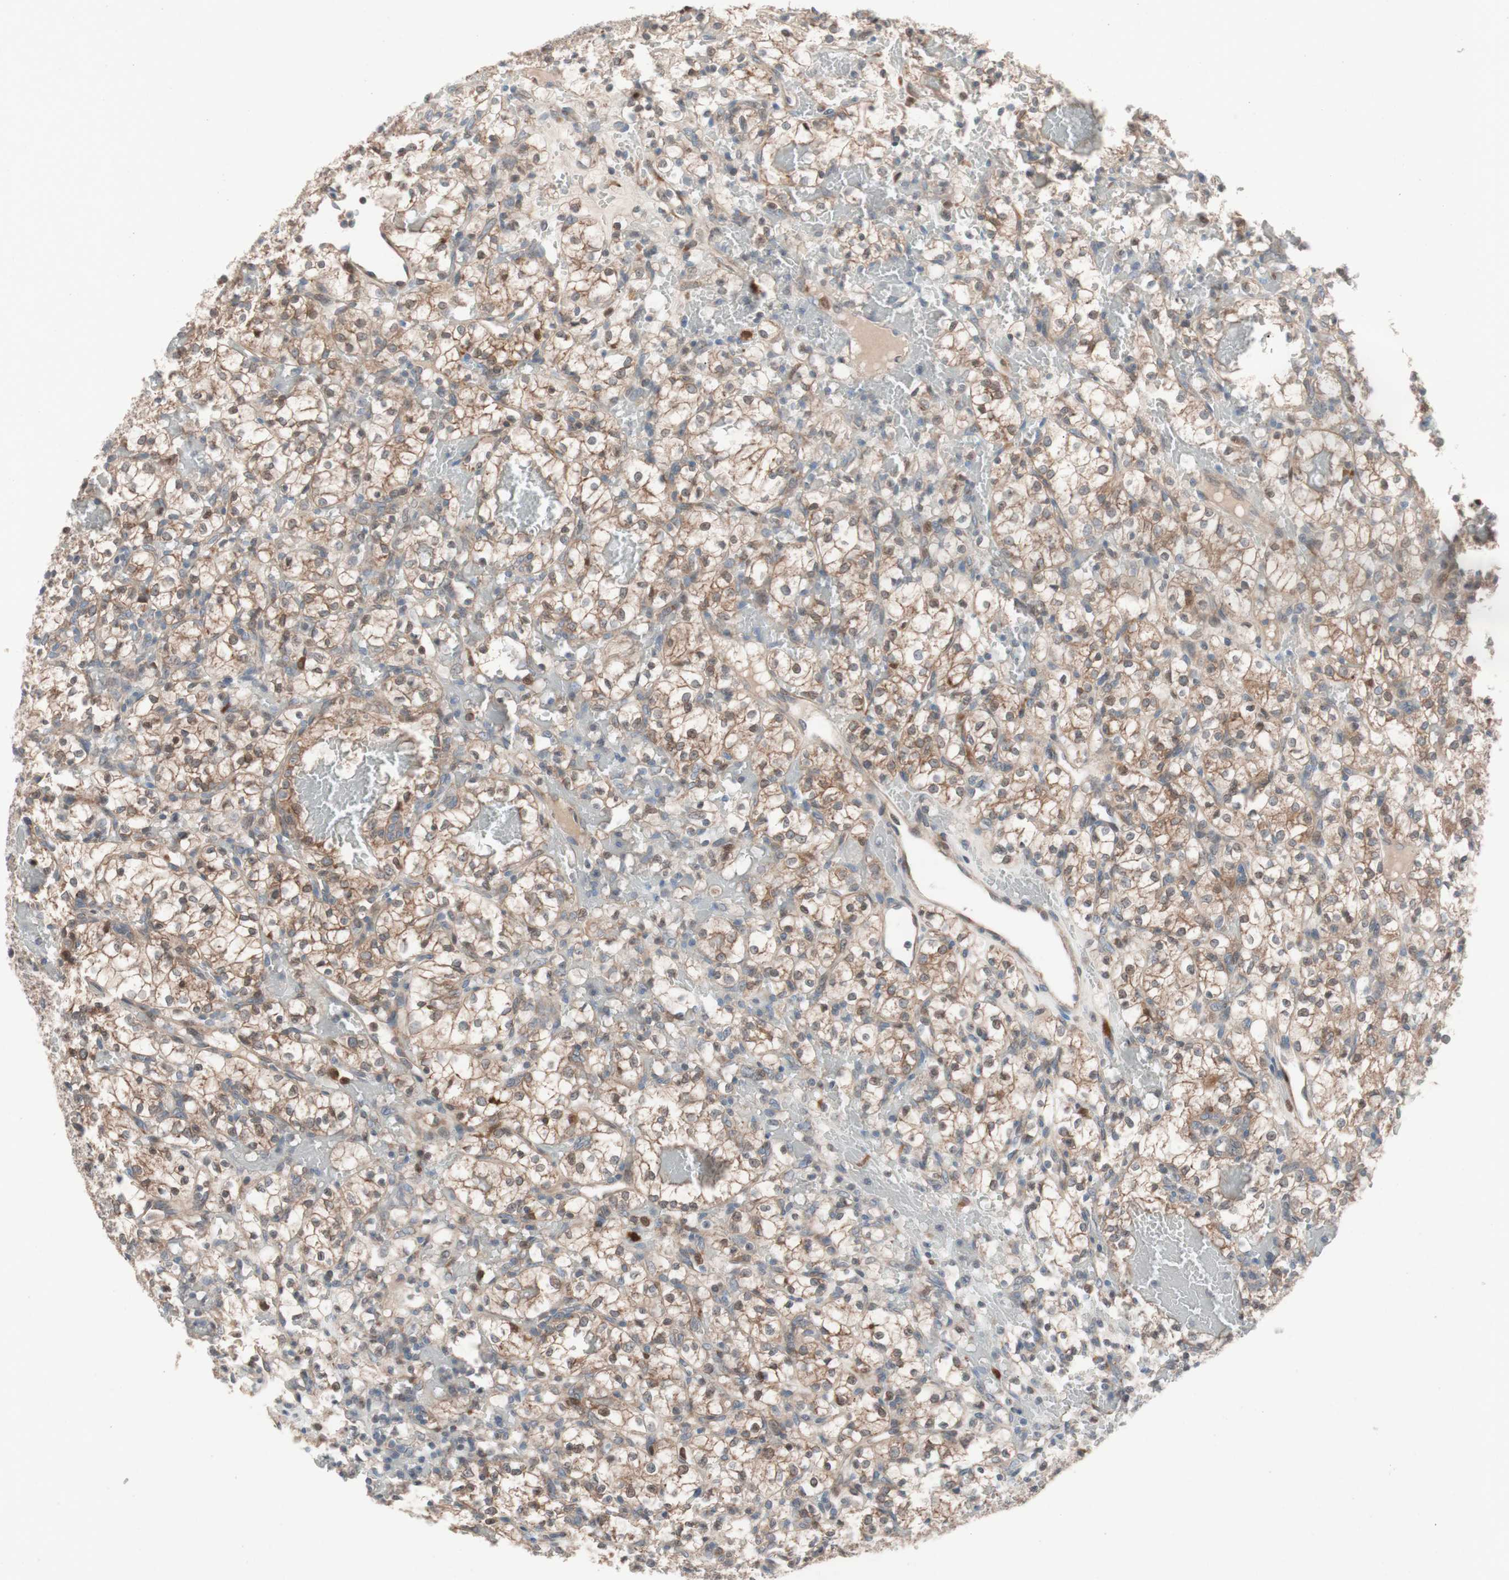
{"staining": {"intensity": "moderate", "quantity": ">75%", "location": "cytoplasmic/membranous"}, "tissue": "renal cancer", "cell_type": "Tumor cells", "image_type": "cancer", "snomed": [{"axis": "morphology", "description": "Adenocarcinoma, NOS"}, {"axis": "topography", "description": "Kidney"}], "caption": "Protein staining displays moderate cytoplasmic/membranous staining in approximately >75% of tumor cells in renal cancer (adenocarcinoma). (DAB (3,3'-diaminobenzidine) IHC, brown staining for protein, blue staining for nuclei).", "gene": "FAAH", "patient": {"sex": "female", "age": 60}}